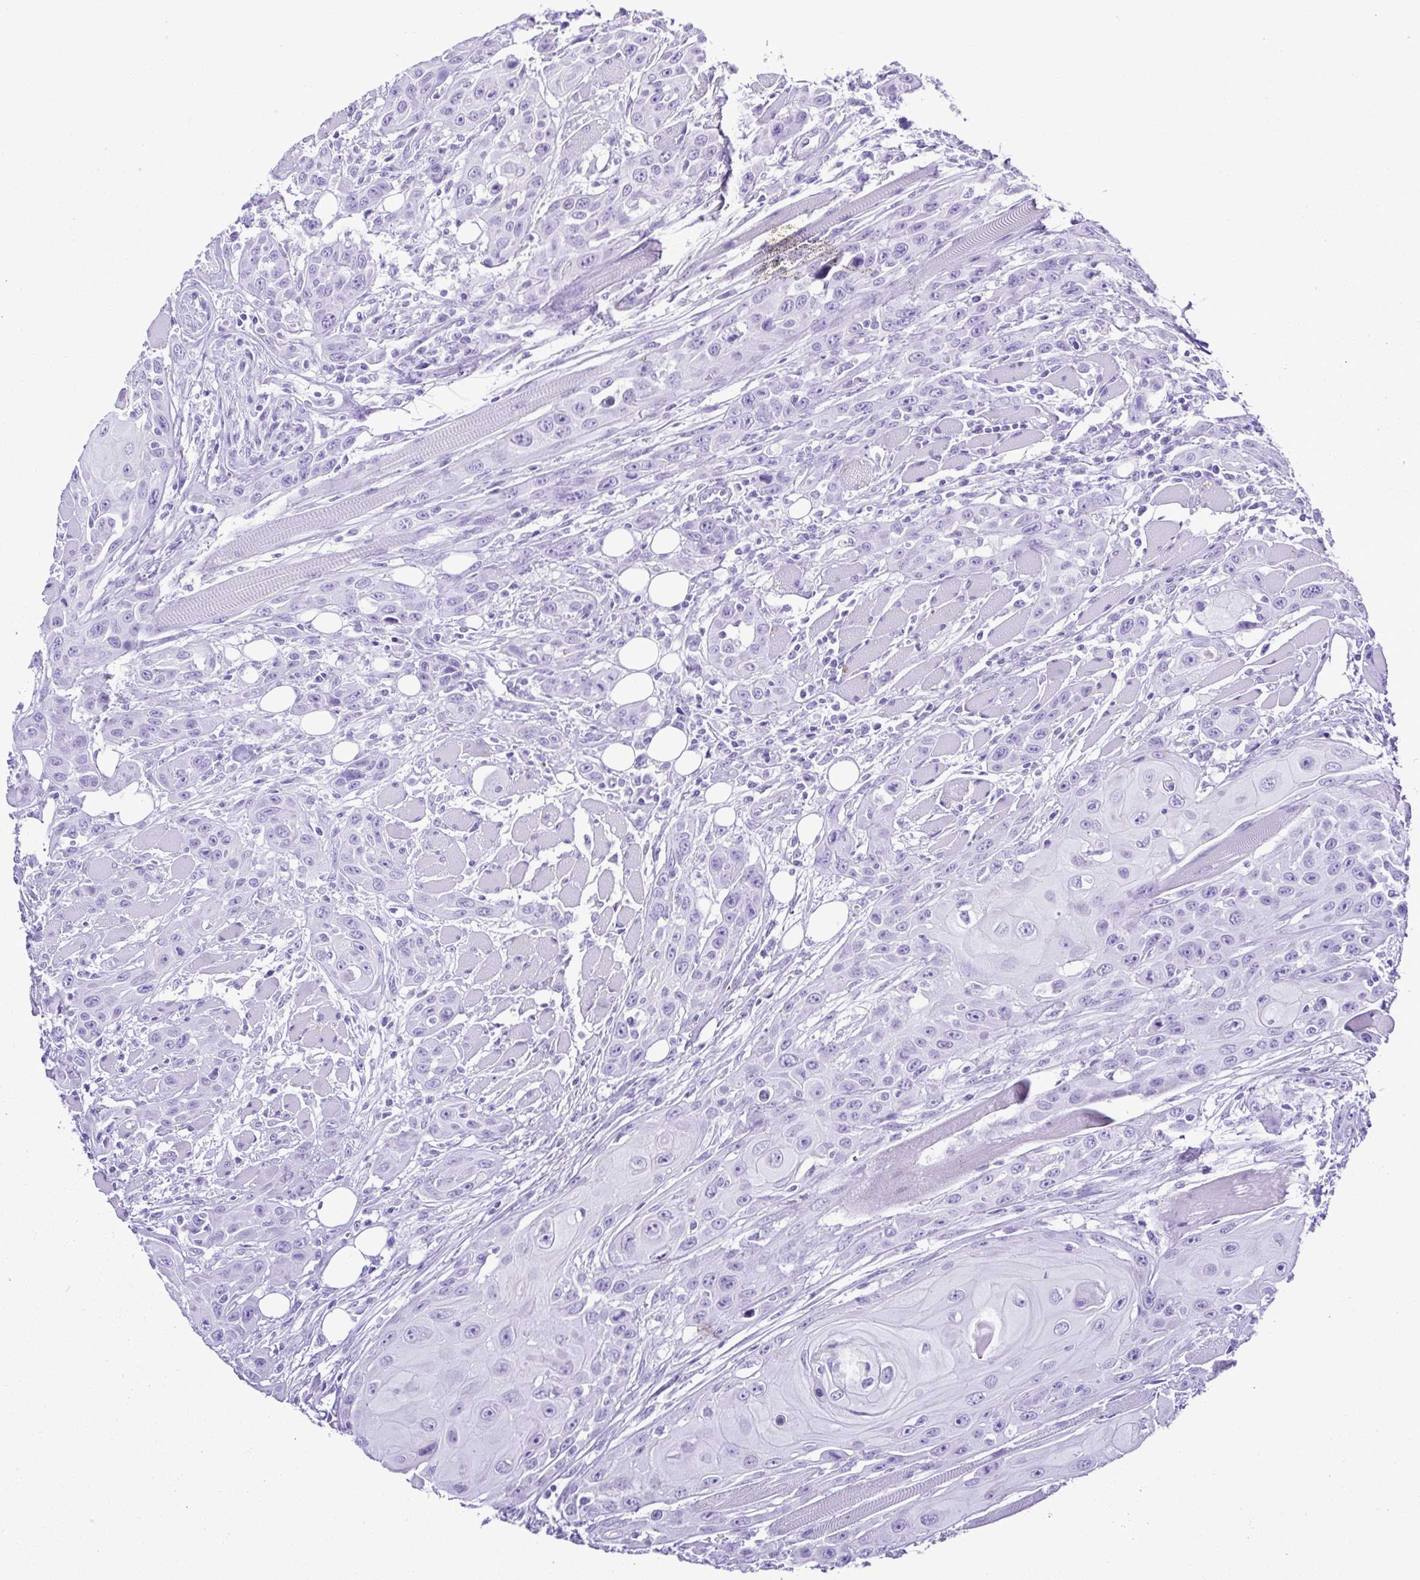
{"staining": {"intensity": "negative", "quantity": "none", "location": "none"}, "tissue": "head and neck cancer", "cell_type": "Tumor cells", "image_type": "cancer", "snomed": [{"axis": "morphology", "description": "Squamous cell carcinoma, NOS"}, {"axis": "topography", "description": "Head-Neck"}], "caption": "Immunohistochemistry micrograph of head and neck cancer (squamous cell carcinoma) stained for a protein (brown), which shows no expression in tumor cells. The staining is performed using DAB brown chromogen with nuclei counter-stained in using hematoxylin.", "gene": "SYT1", "patient": {"sex": "female", "age": 80}}